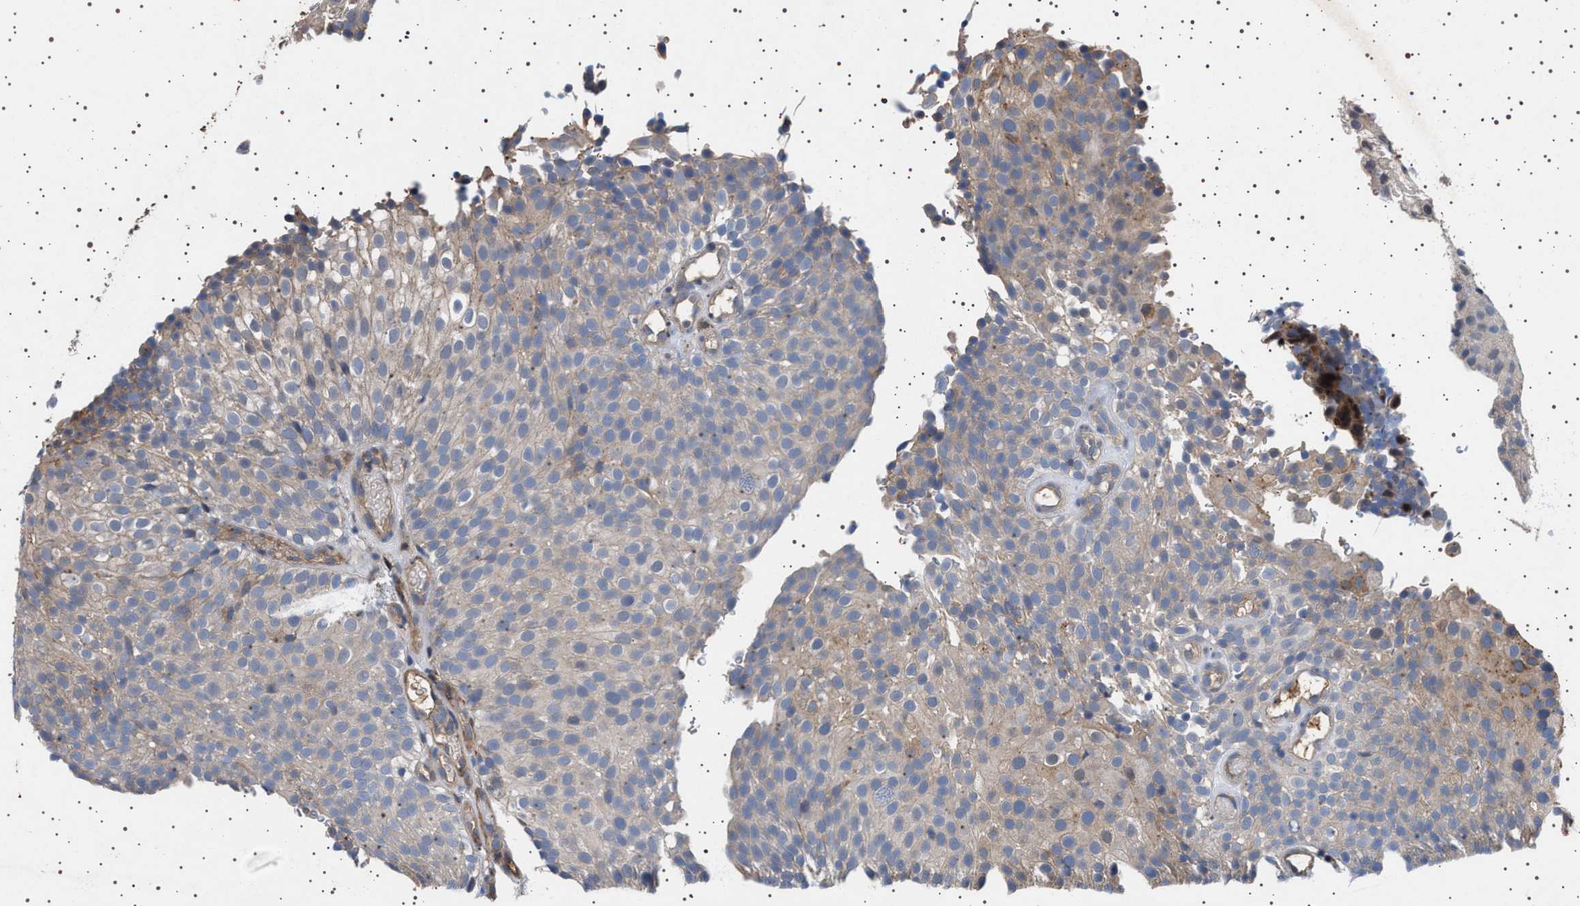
{"staining": {"intensity": "strong", "quantity": ">75%", "location": "cytoplasmic/membranous"}, "tissue": "urothelial cancer", "cell_type": "Tumor cells", "image_type": "cancer", "snomed": [{"axis": "morphology", "description": "Urothelial carcinoma, Low grade"}, {"axis": "topography", "description": "Urinary bladder"}], "caption": "About >75% of tumor cells in urothelial cancer reveal strong cytoplasmic/membranous protein positivity as visualized by brown immunohistochemical staining.", "gene": "FICD", "patient": {"sex": "male", "age": 78}}